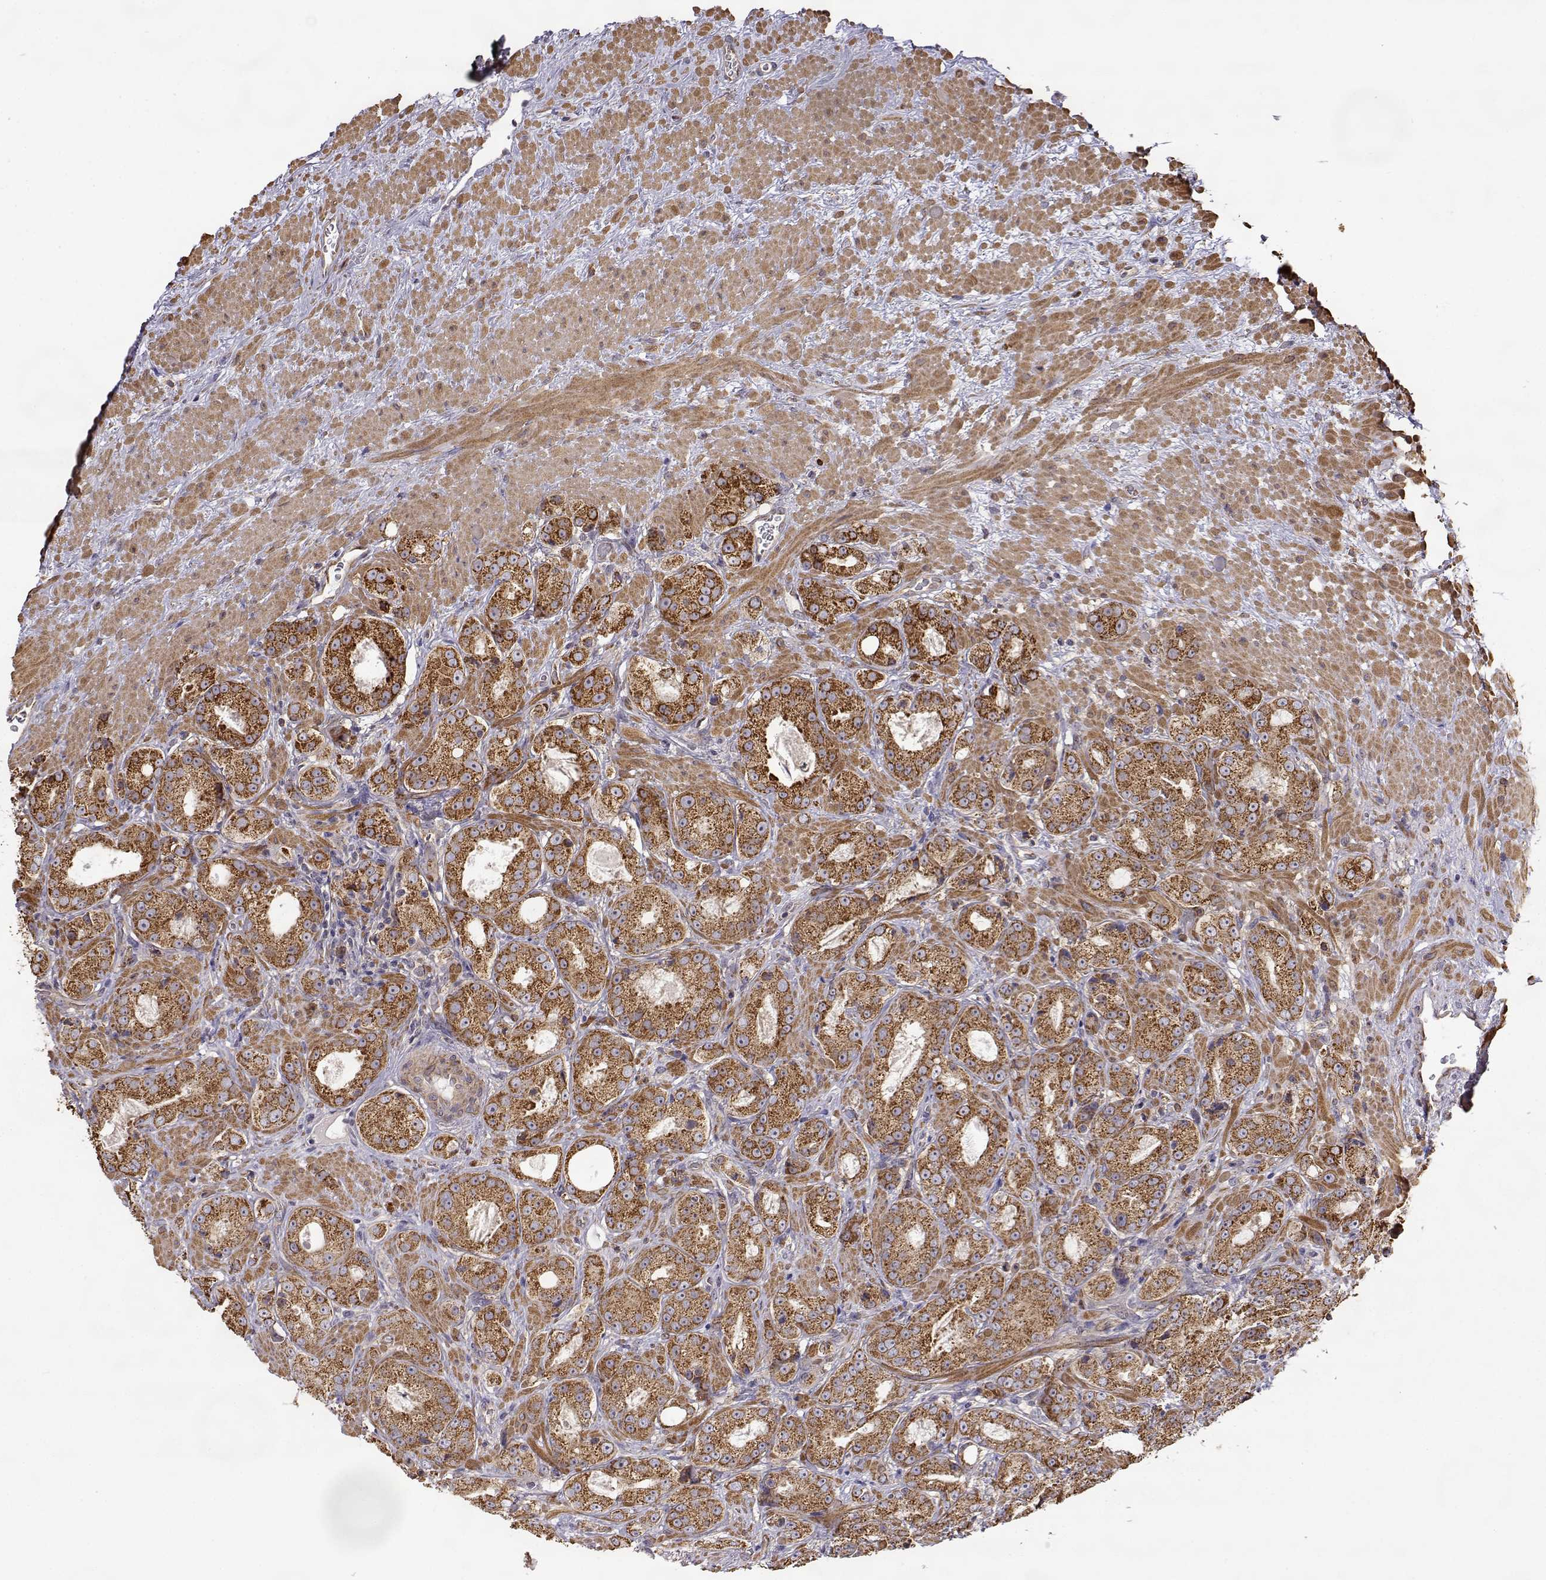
{"staining": {"intensity": "strong", "quantity": ">75%", "location": "cytoplasmic/membranous"}, "tissue": "prostate cancer", "cell_type": "Tumor cells", "image_type": "cancer", "snomed": [{"axis": "morphology", "description": "Normal tissue, NOS"}, {"axis": "morphology", "description": "Adenocarcinoma, High grade"}, {"axis": "topography", "description": "Prostate"}], "caption": "Immunohistochemistry (IHC) (DAB (3,3'-diaminobenzidine)) staining of human prostate cancer (adenocarcinoma (high-grade)) displays strong cytoplasmic/membranous protein staining in approximately >75% of tumor cells.", "gene": "PAIP1", "patient": {"sex": "male", "age": 83}}